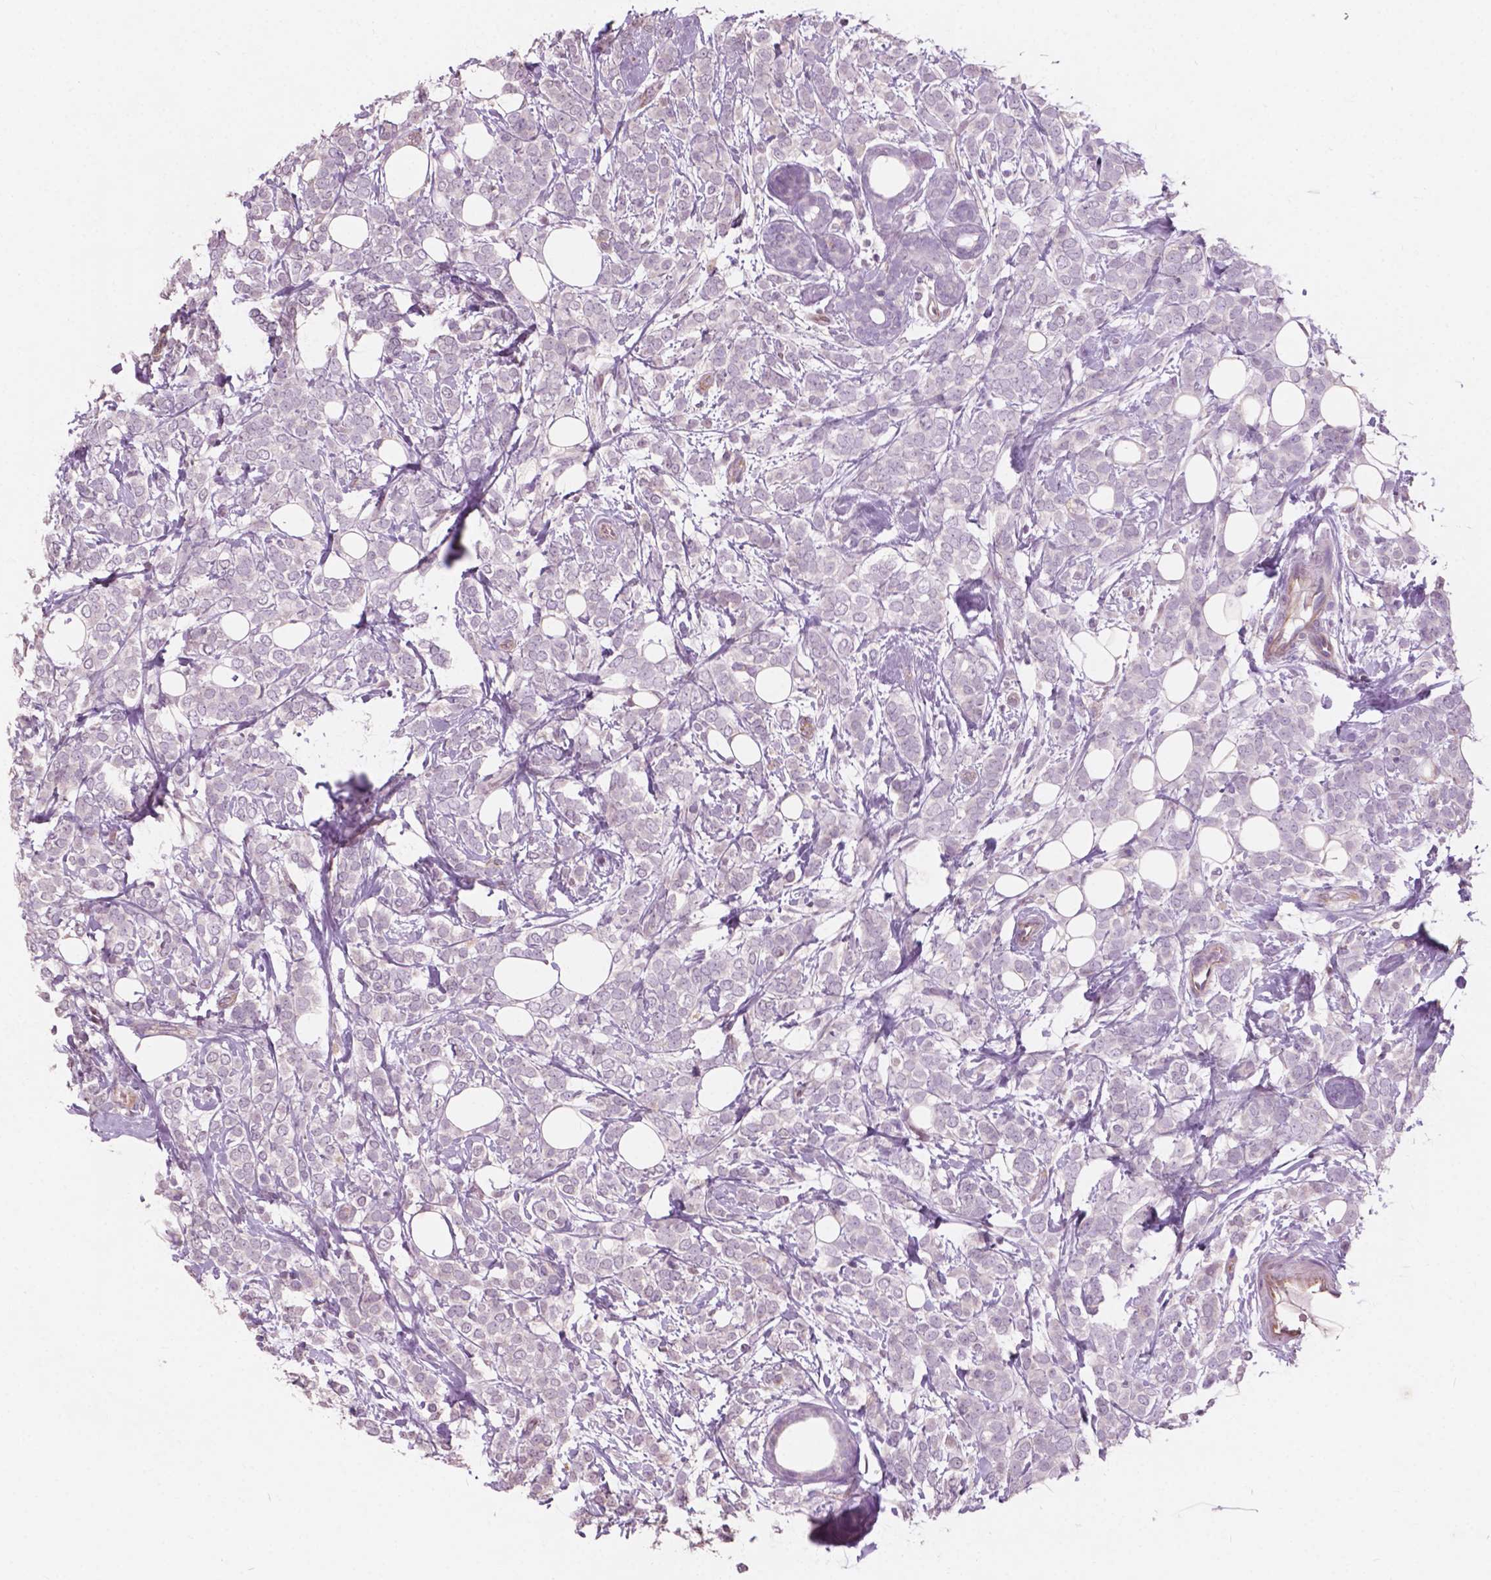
{"staining": {"intensity": "negative", "quantity": "none", "location": "none"}, "tissue": "breast cancer", "cell_type": "Tumor cells", "image_type": "cancer", "snomed": [{"axis": "morphology", "description": "Lobular carcinoma"}, {"axis": "topography", "description": "Breast"}], "caption": "Tumor cells are negative for protein expression in human breast lobular carcinoma.", "gene": "AWAT1", "patient": {"sex": "female", "age": 49}}